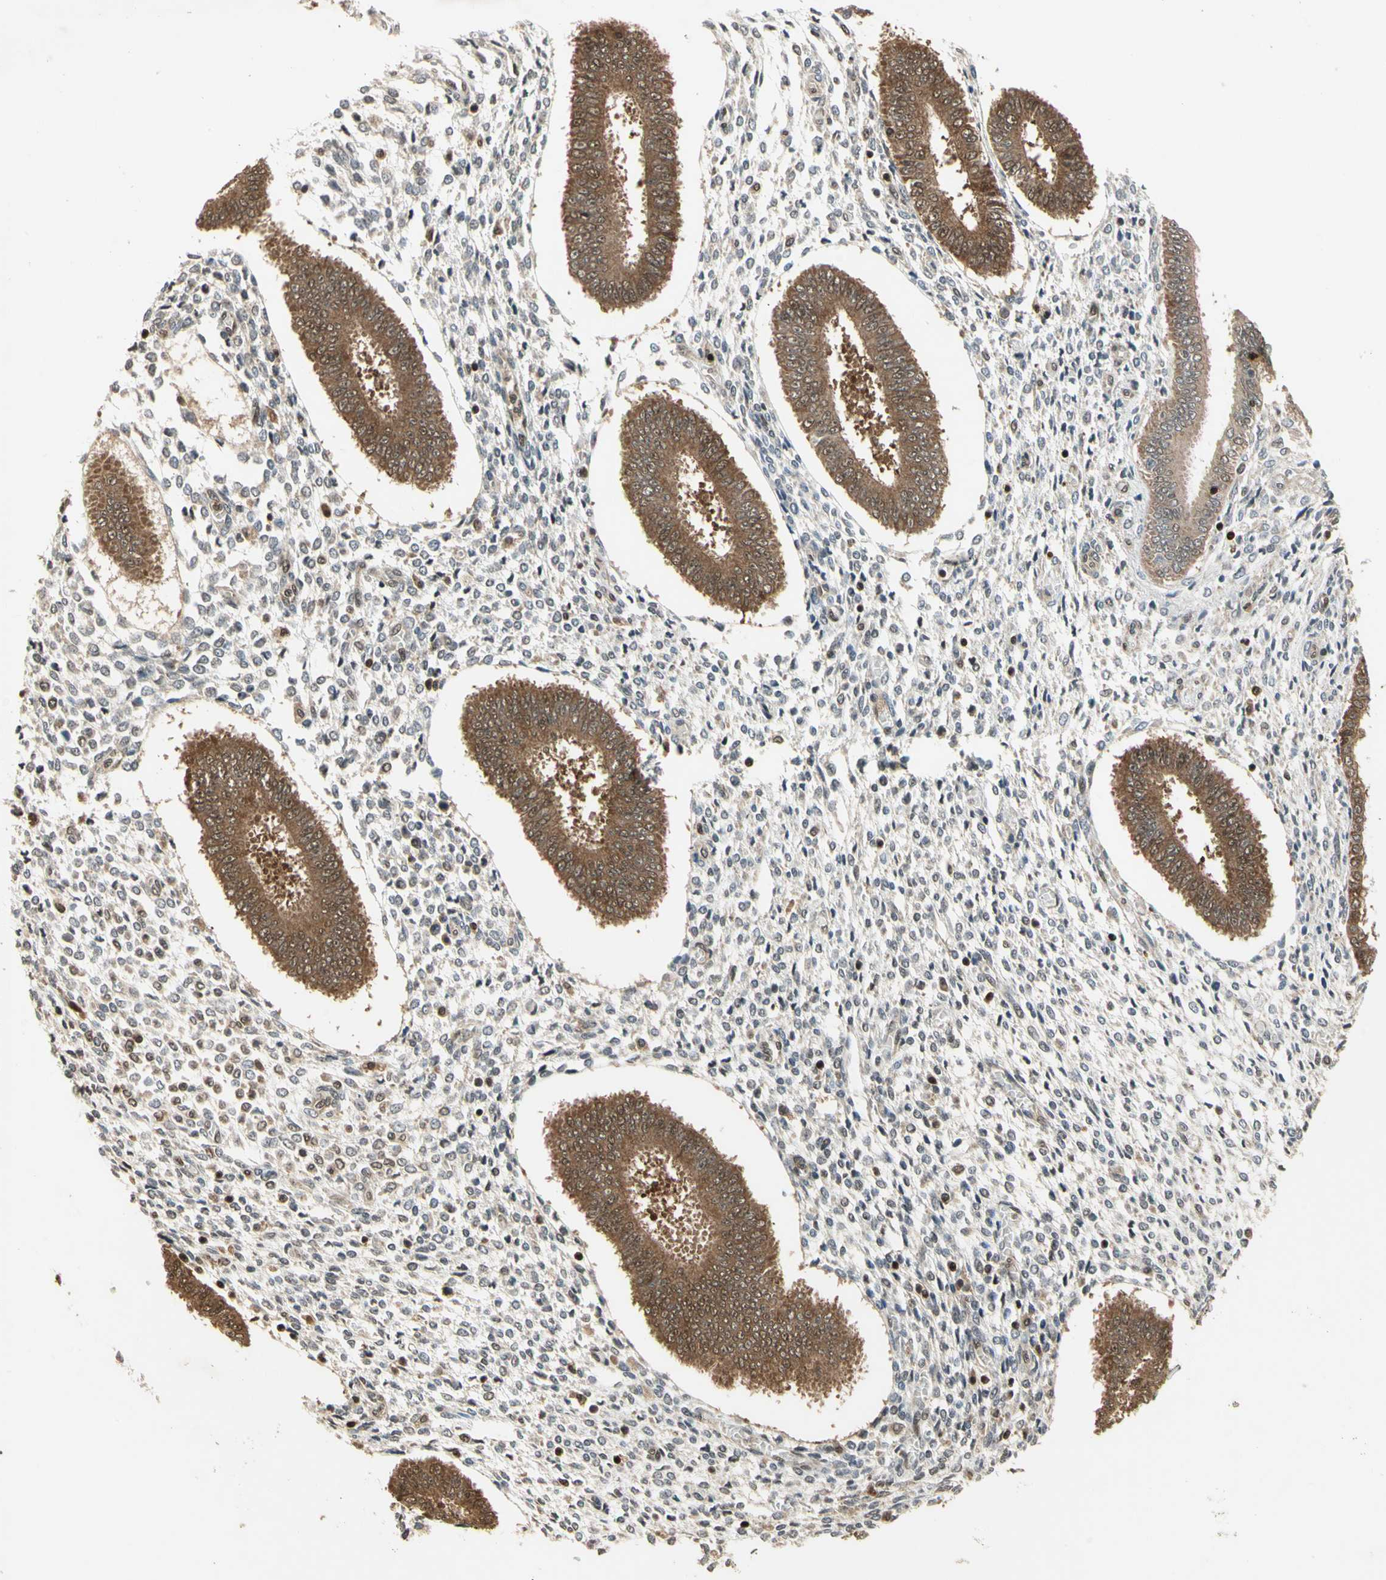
{"staining": {"intensity": "negative", "quantity": "none", "location": "none"}, "tissue": "endometrium", "cell_type": "Cells in endometrial stroma", "image_type": "normal", "snomed": [{"axis": "morphology", "description": "Normal tissue, NOS"}, {"axis": "topography", "description": "Endometrium"}], "caption": "The IHC image has no significant expression in cells in endometrial stroma of endometrium.", "gene": "GSR", "patient": {"sex": "female", "age": 35}}